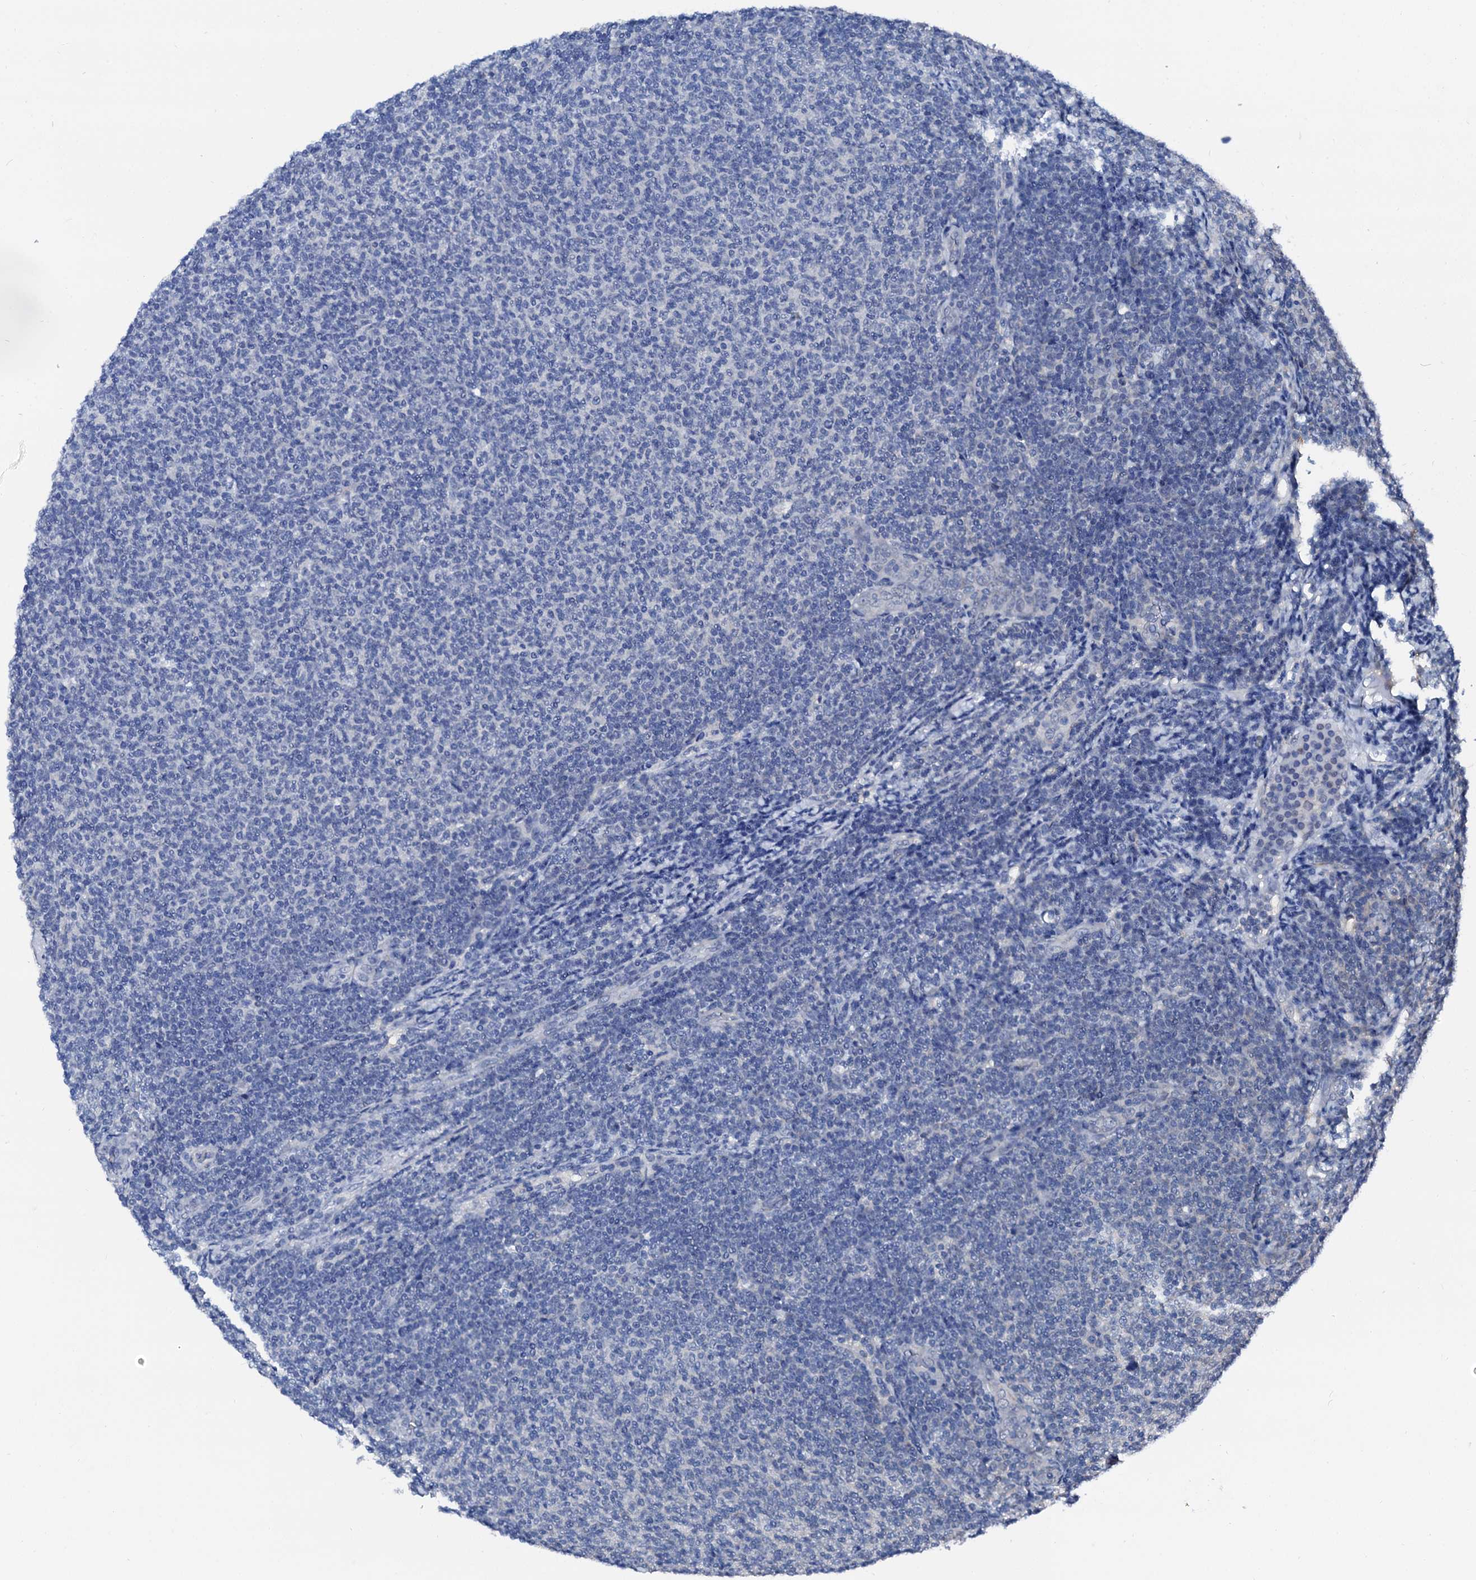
{"staining": {"intensity": "negative", "quantity": "none", "location": "none"}, "tissue": "lymphoma", "cell_type": "Tumor cells", "image_type": "cancer", "snomed": [{"axis": "morphology", "description": "Malignant lymphoma, non-Hodgkin's type, Low grade"}, {"axis": "topography", "description": "Lymph node"}], "caption": "The IHC photomicrograph has no significant expression in tumor cells of lymphoma tissue.", "gene": "CSN2", "patient": {"sex": "male", "age": 66}}